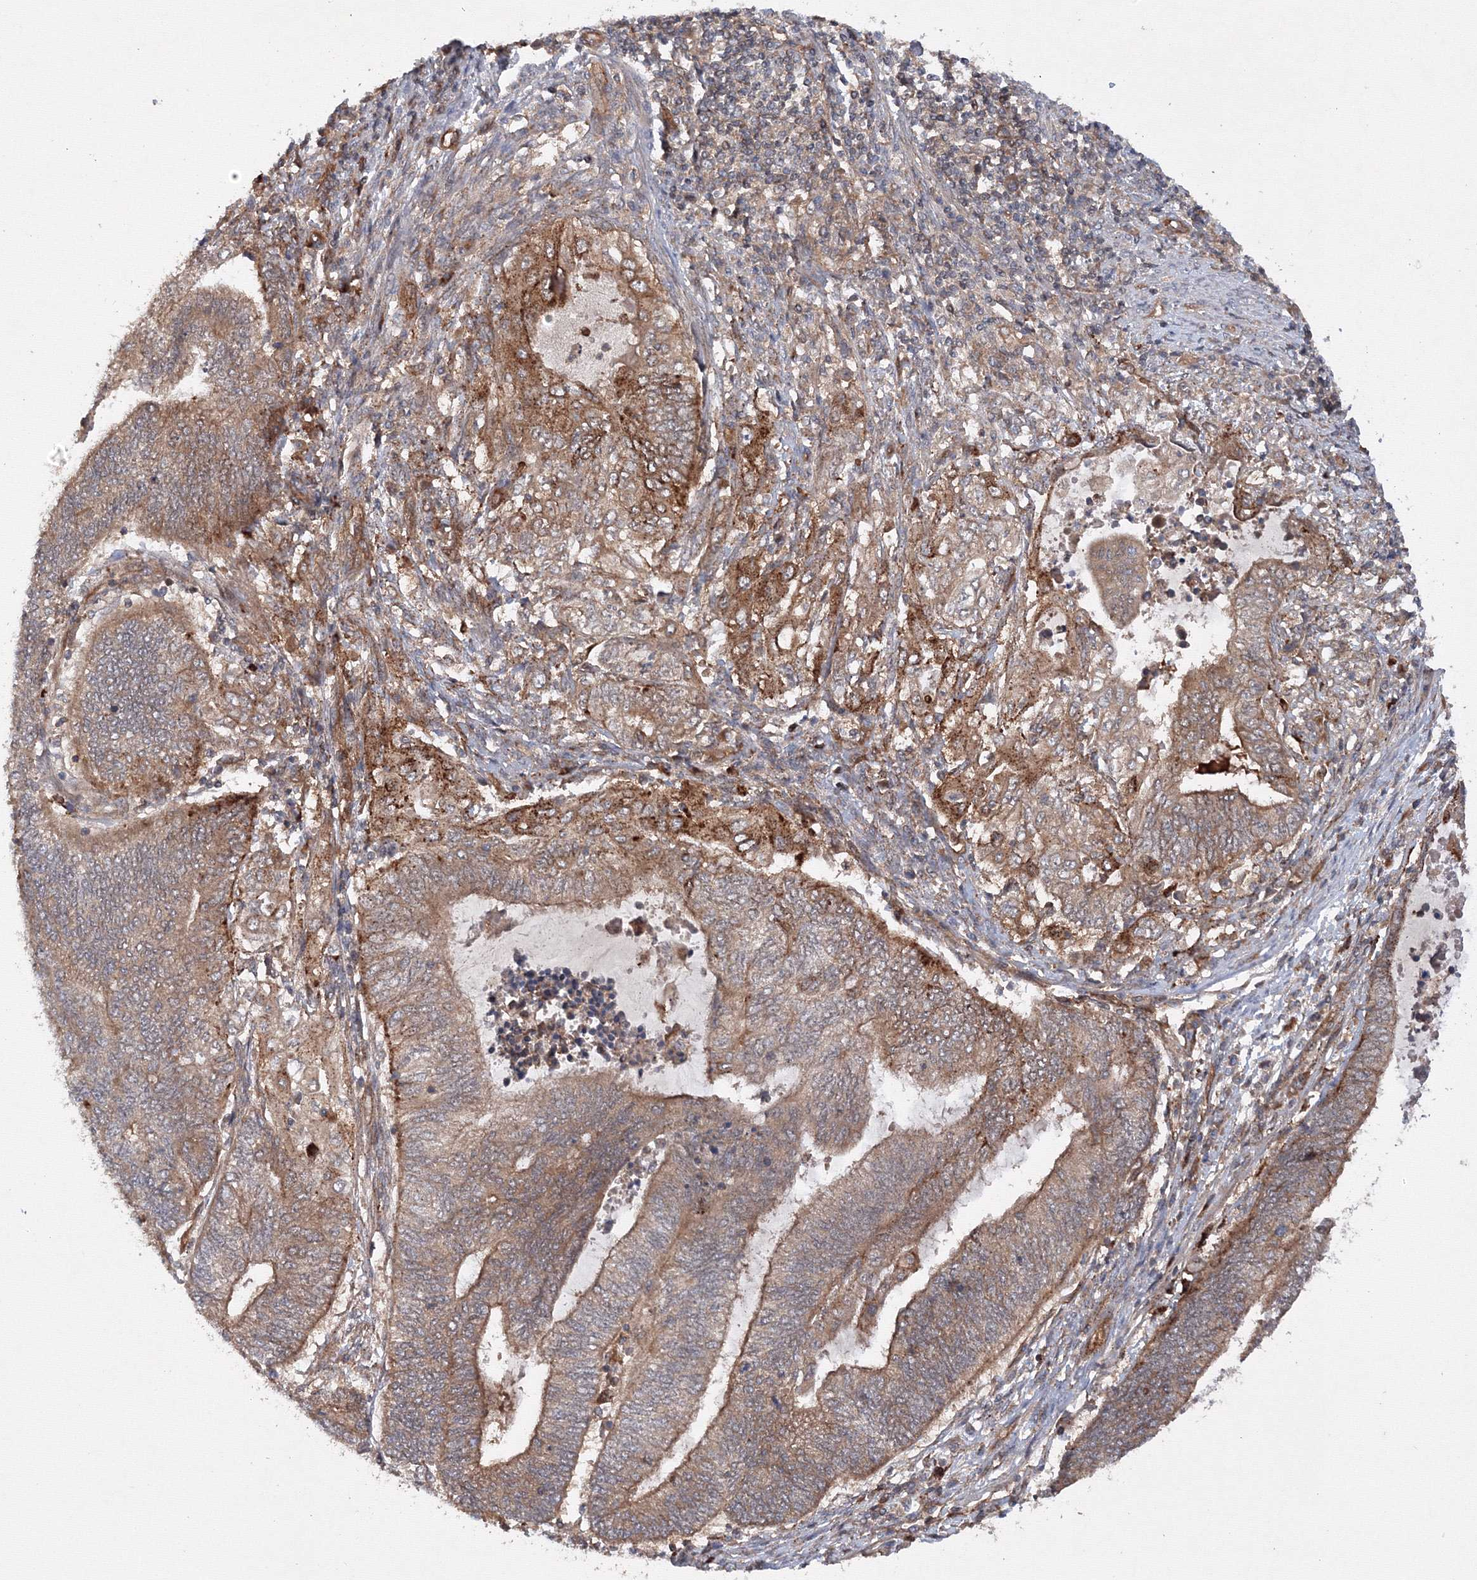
{"staining": {"intensity": "moderate", "quantity": ">75%", "location": "cytoplasmic/membranous"}, "tissue": "endometrial cancer", "cell_type": "Tumor cells", "image_type": "cancer", "snomed": [{"axis": "morphology", "description": "Adenocarcinoma, NOS"}, {"axis": "topography", "description": "Uterus"}, {"axis": "topography", "description": "Endometrium"}], "caption": "Protein expression analysis of endometrial adenocarcinoma displays moderate cytoplasmic/membranous expression in about >75% of tumor cells. Using DAB (brown) and hematoxylin (blue) stains, captured at high magnification using brightfield microscopy.", "gene": "DCTD", "patient": {"sex": "female", "age": 70}}